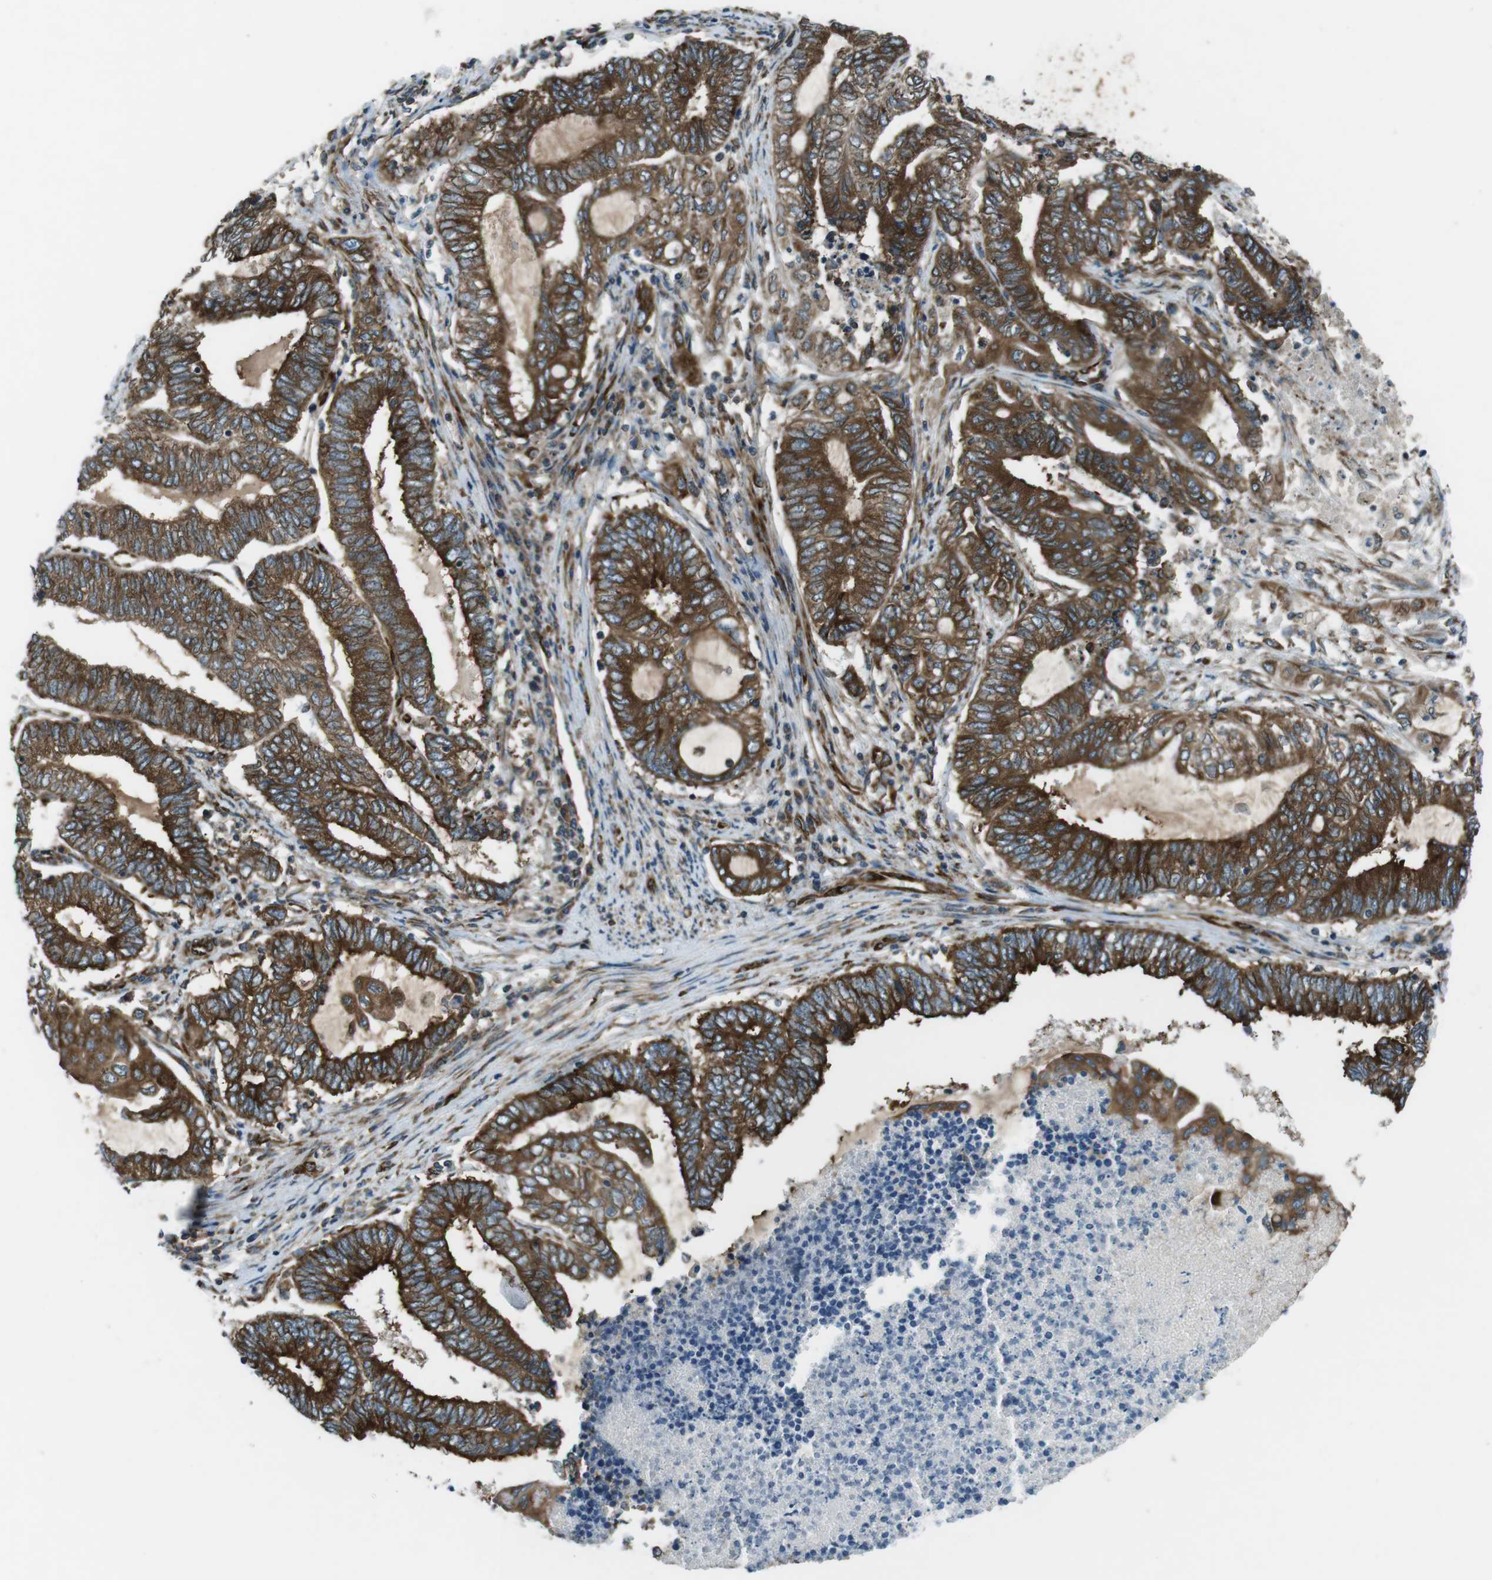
{"staining": {"intensity": "strong", "quantity": ">75%", "location": "cytoplasmic/membranous"}, "tissue": "endometrial cancer", "cell_type": "Tumor cells", "image_type": "cancer", "snomed": [{"axis": "morphology", "description": "Adenocarcinoma, NOS"}, {"axis": "topography", "description": "Uterus"}, {"axis": "topography", "description": "Endometrium"}], "caption": "Immunohistochemical staining of human endometrial cancer reveals strong cytoplasmic/membranous protein staining in approximately >75% of tumor cells.", "gene": "KTN1", "patient": {"sex": "female", "age": 70}}